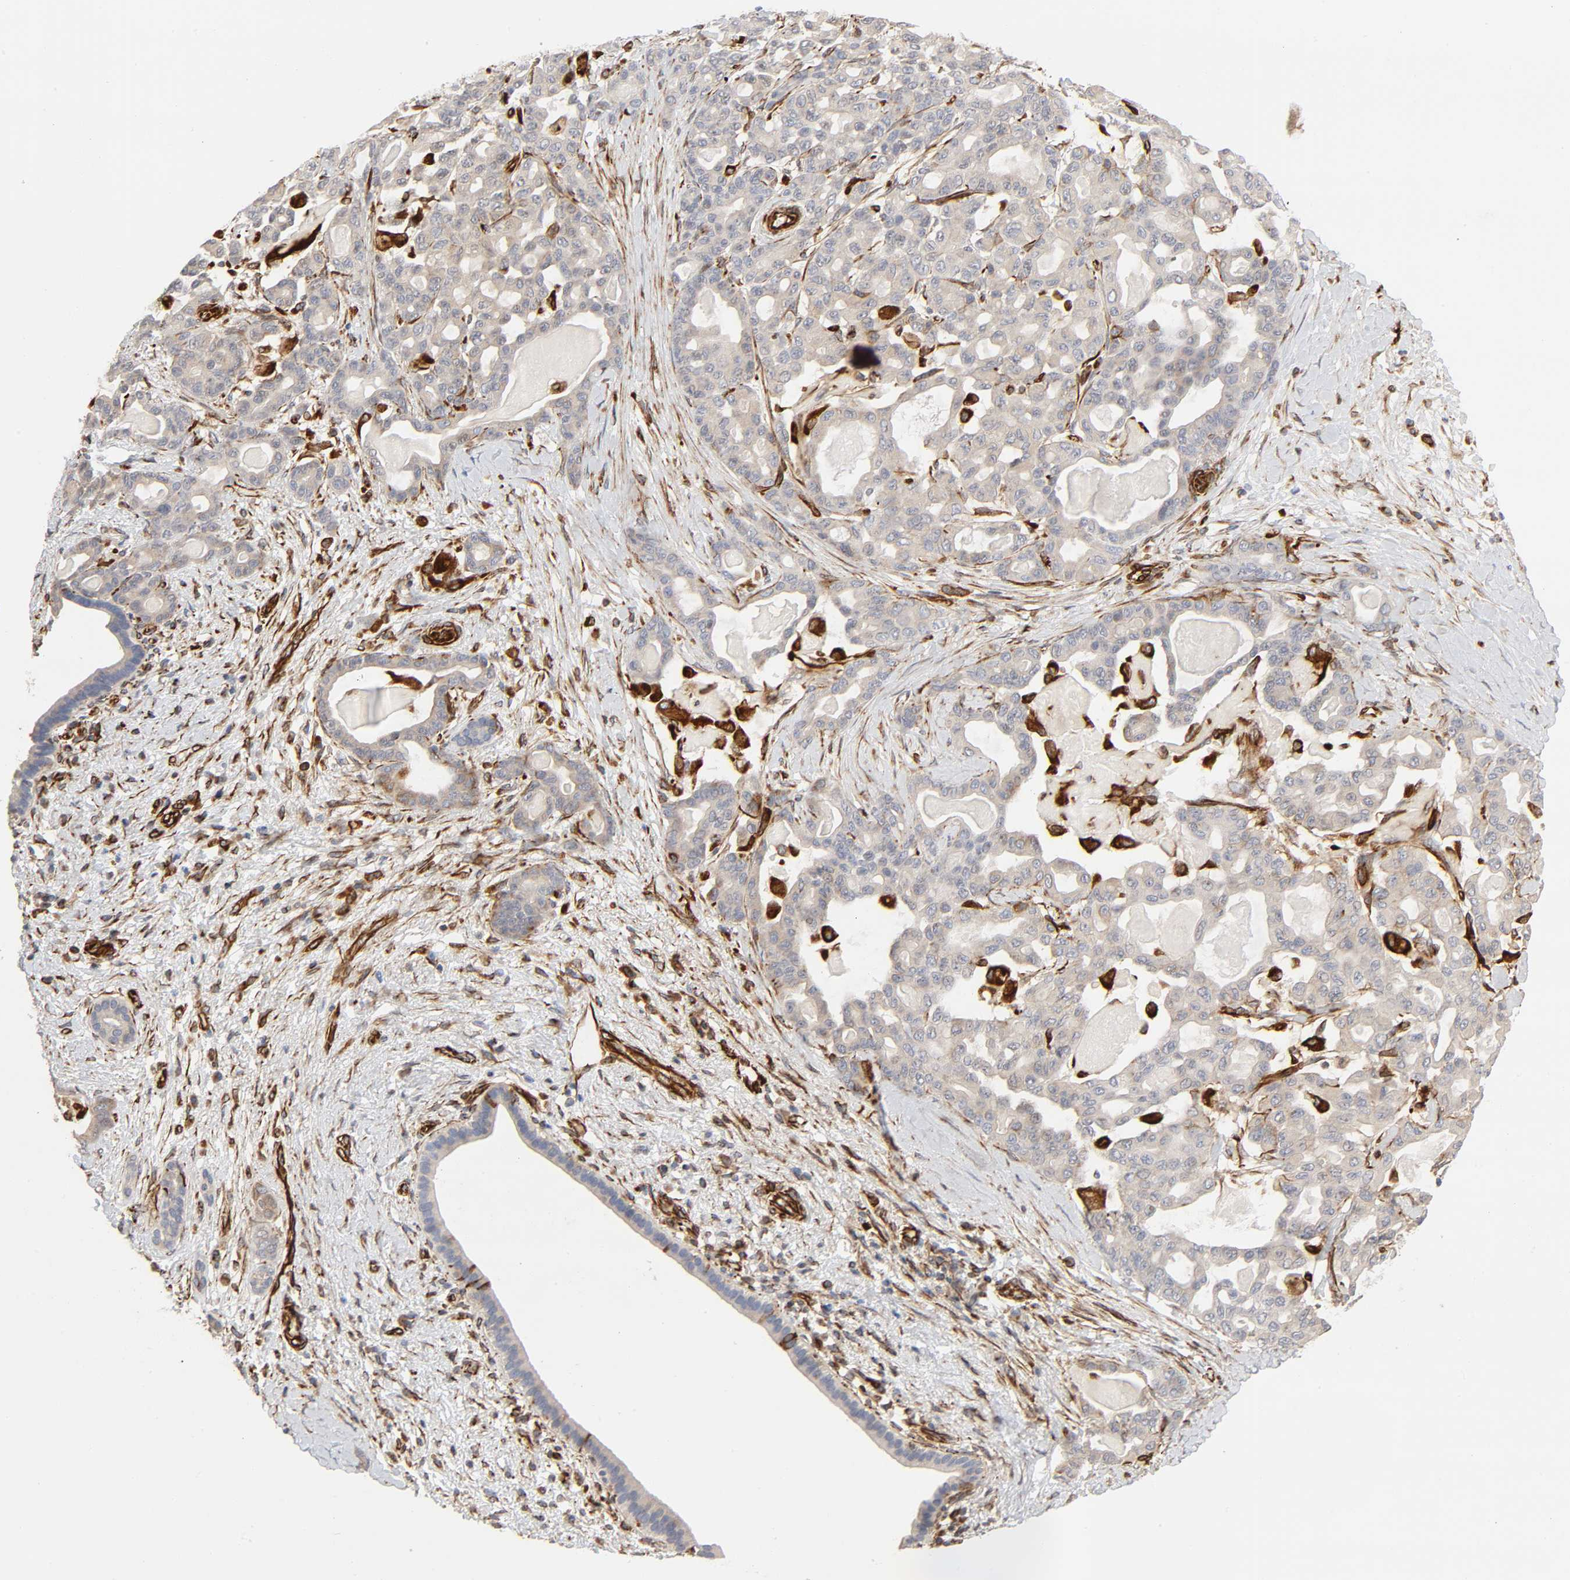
{"staining": {"intensity": "moderate", "quantity": ">75%", "location": "cytoplasmic/membranous"}, "tissue": "pancreatic cancer", "cell_type": "Tumor cells", "image_type": "cancer", "snomed": [{"axis": "morphology", "description": "Adenocarcinoma, NOS"}, {"axis": "topography", "description": "Pancreas"}], "caption": "Adenocarcinoma (pancreatic) stained with a protein marker shows moderate staining in tumor cells.", "gene": "FAM118A", "patient": {"sex": "male", "age": 63}}